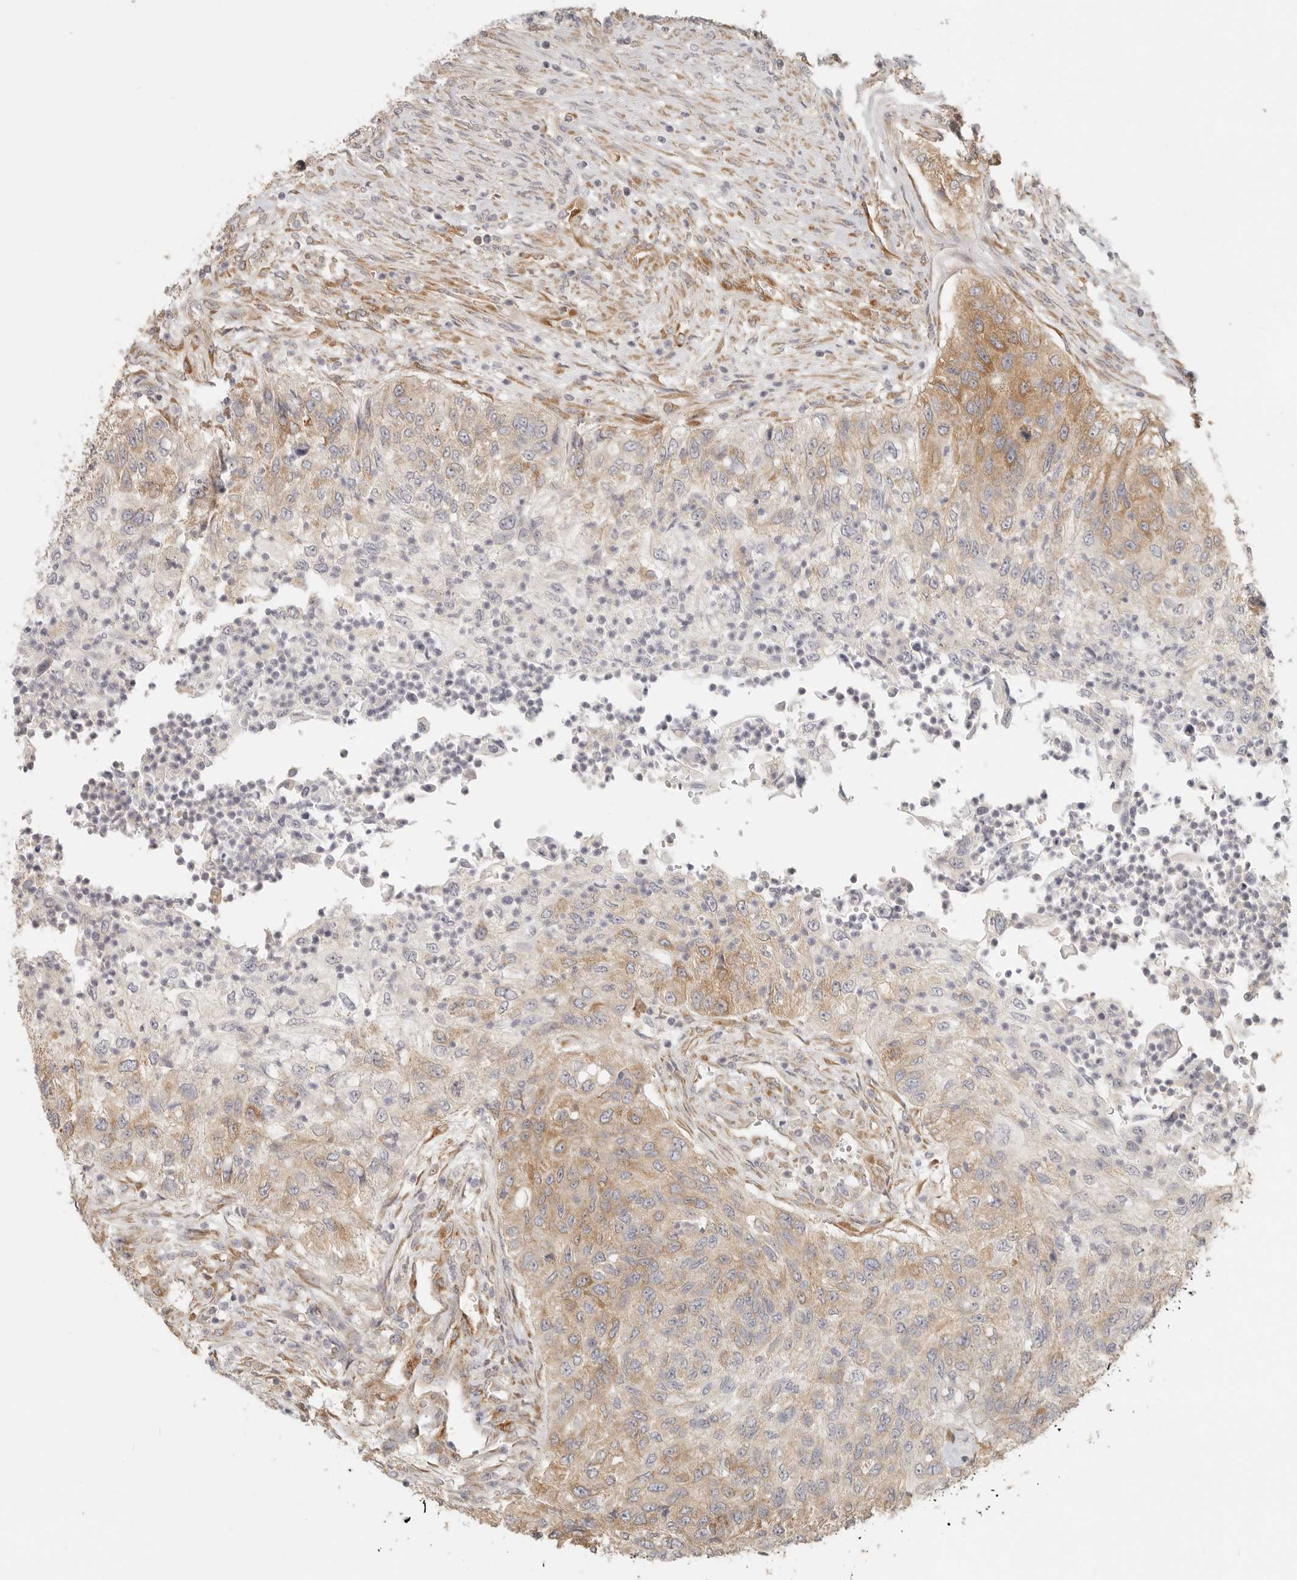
{"staining": {"intensity": "moderate", "quantity": "25%-75%", "location": "cytoplasmic/membranous"}, "tissue": "urothelial cancer", "cell_type": "Tumor cells", "image_type": "cancer", "snomed": [{"axis": "morphology", "description": "Urothelial carcinoma, High grade"}, {"axis": "topography", "description": "Urinary bladder"}], "caption": "Immunohistochemical staining of high-grade urothelial carcinoma demonstrates moderate cytoplasmic/membranous protein expression in approximately 25%-75% of tumor cells.", "gene": "PABPC4", "patient": {"sex": "female", "age": 60}}